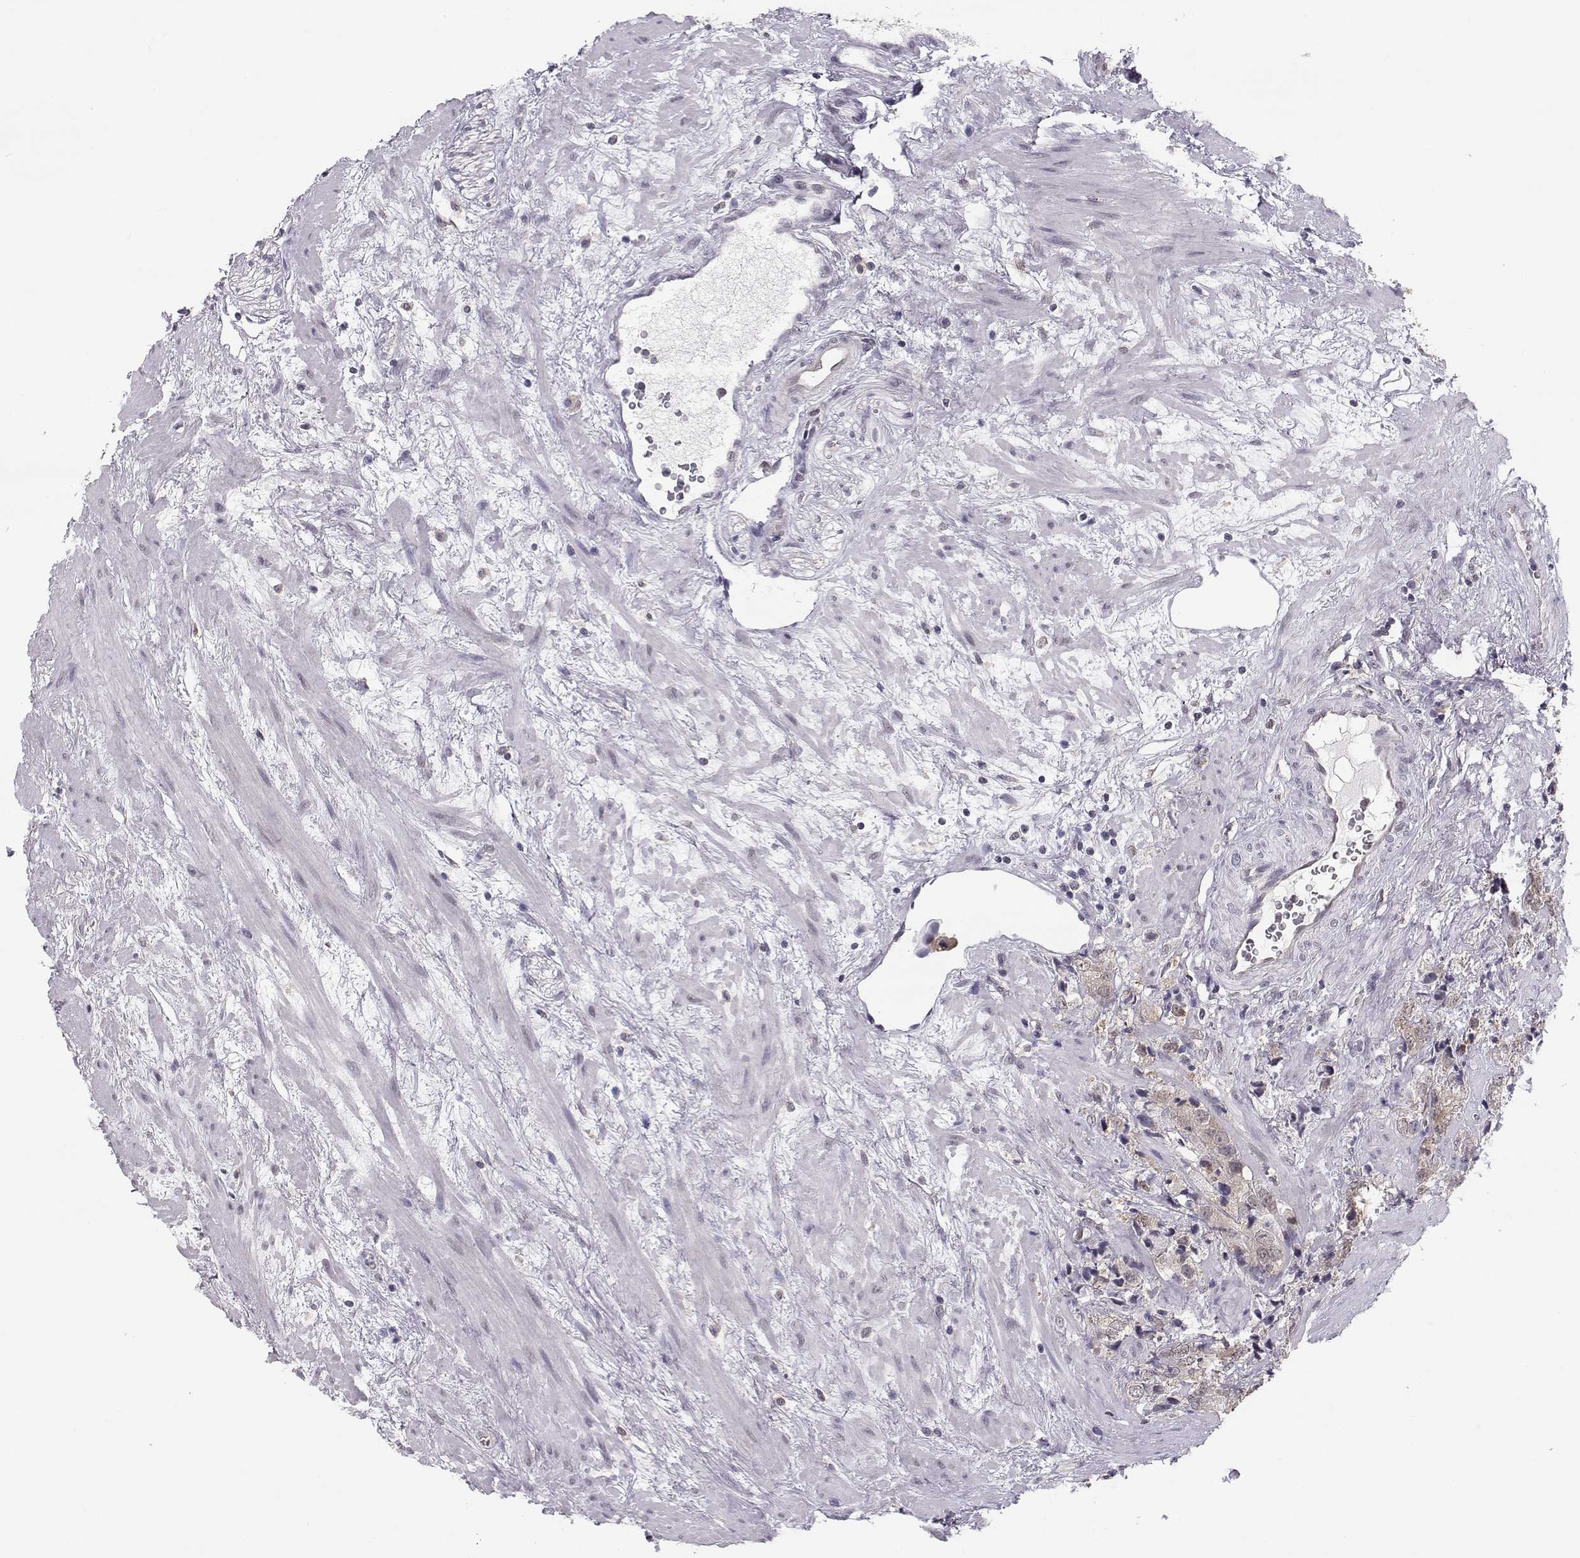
{"staining": {"intensity": "weak", "quantity": "25%-75%", "location": "cytoplasmic/membranous"}, "tissue": "prostate cancer", "cell_type": "Tumor cells", "image_type": "cancer", "snomed": [{"axis": "morphology", "description": "Adenocarcinoma, NOS"}, {"axis": "topography", "description": "Prostate and seminal vesicle, NOS"}], "caption": "This image exhibits immunohistochemistry staining of prostate adenocarcinoma, with low weak cytoplasmic/membranous positivity in about 25%-75% of tumor cells.", "gene": "KIF13B", "patient": {"sex": "male", "age": 63}}